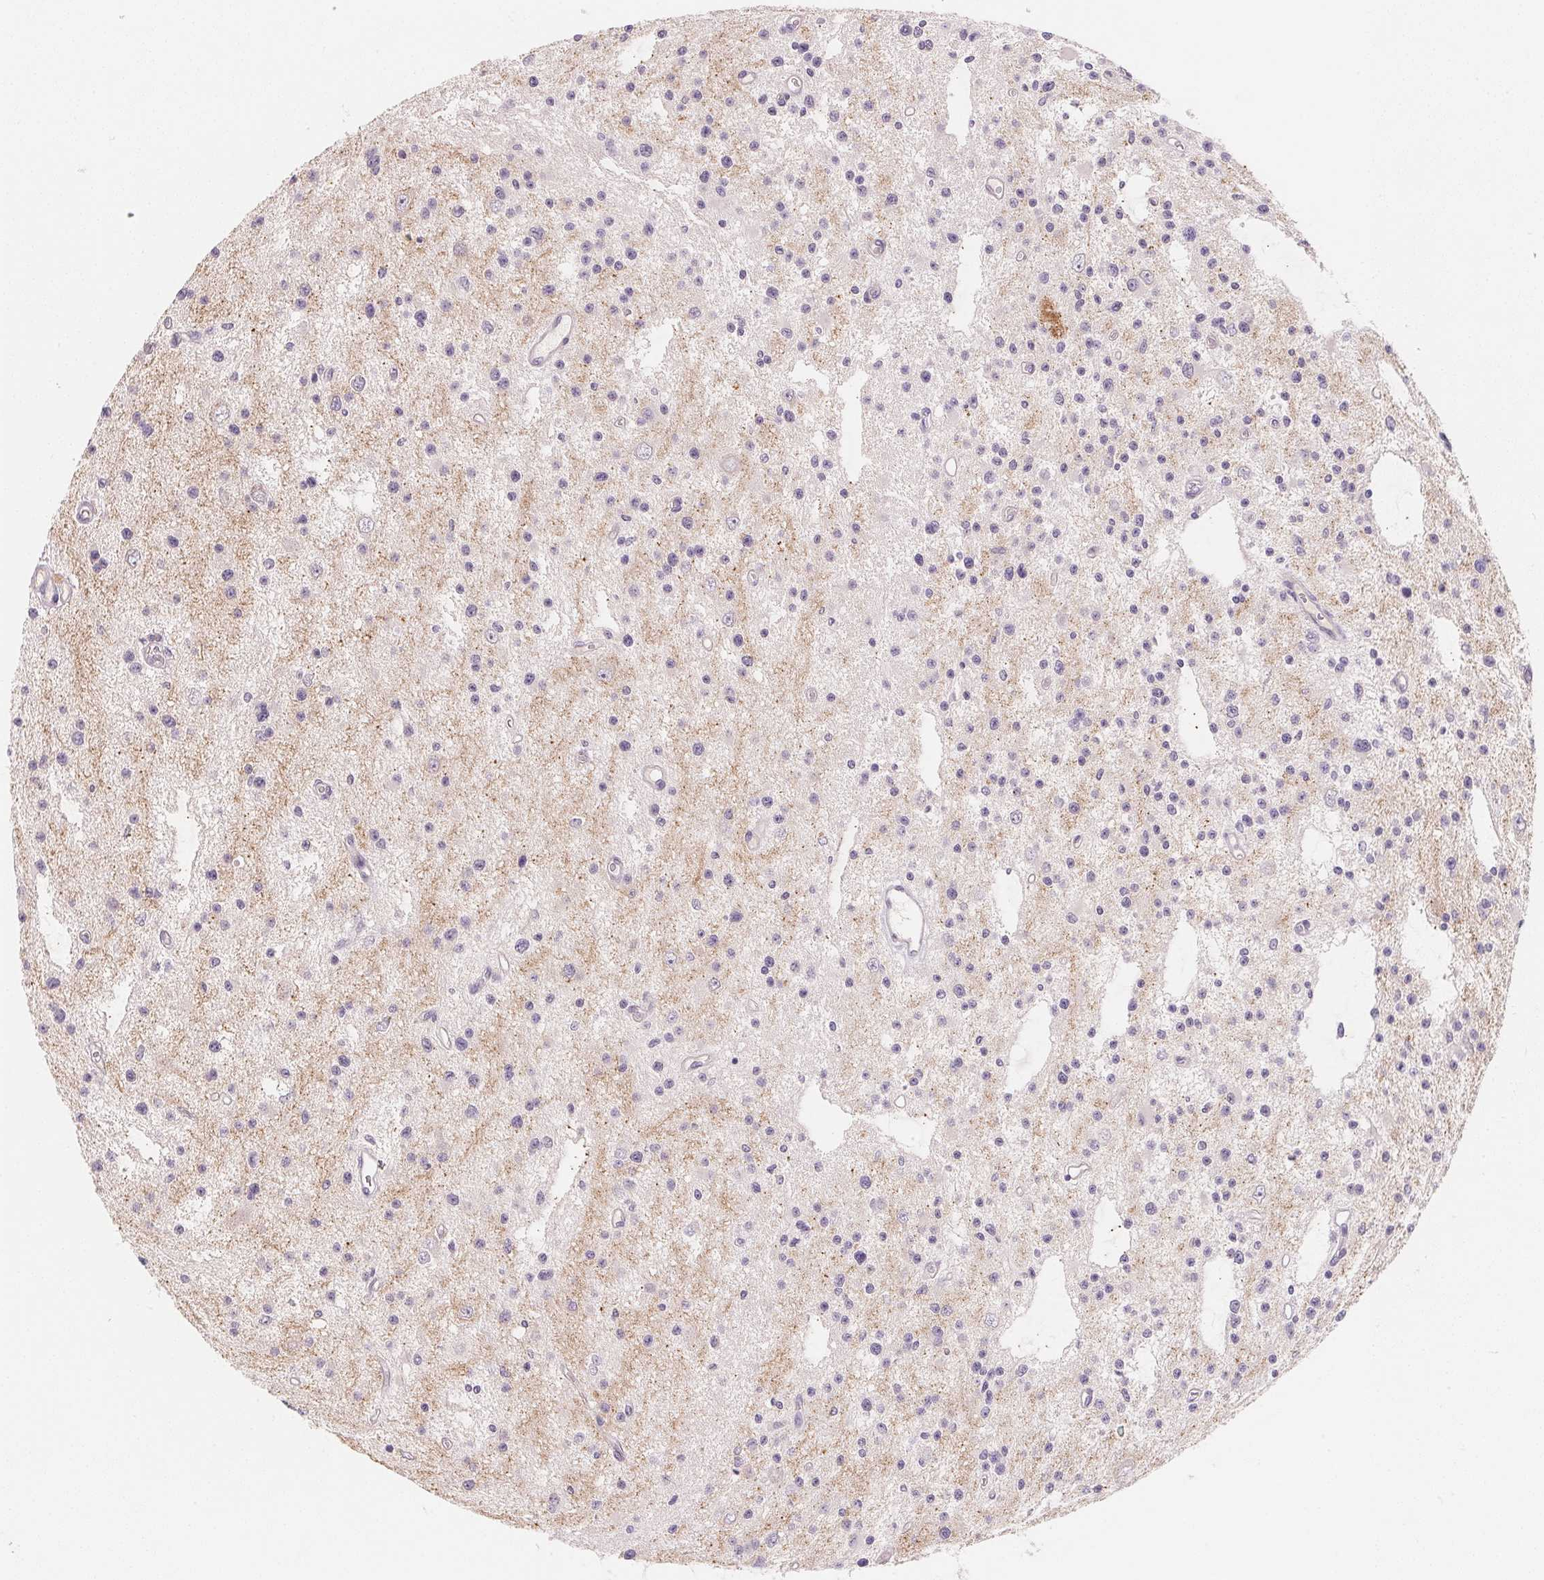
{"staining": {"intensity": "negative", "quantity": "none", "location": "none"}, "tissue": "glioma", "cell_type": "Tumor cells", "image_type": "cancer", "snomed": [{"axis": "morphology", "description": "Glioma, malignant, Low grade"}, {"axis": "topography", "description": "Brain"}], "caption": "Human glioma stained for a protein using immunohistochemistry displays no expression in tumor cells.", "gene": "MCOLN3", "patient": {"sex": "male", "age": 43}}